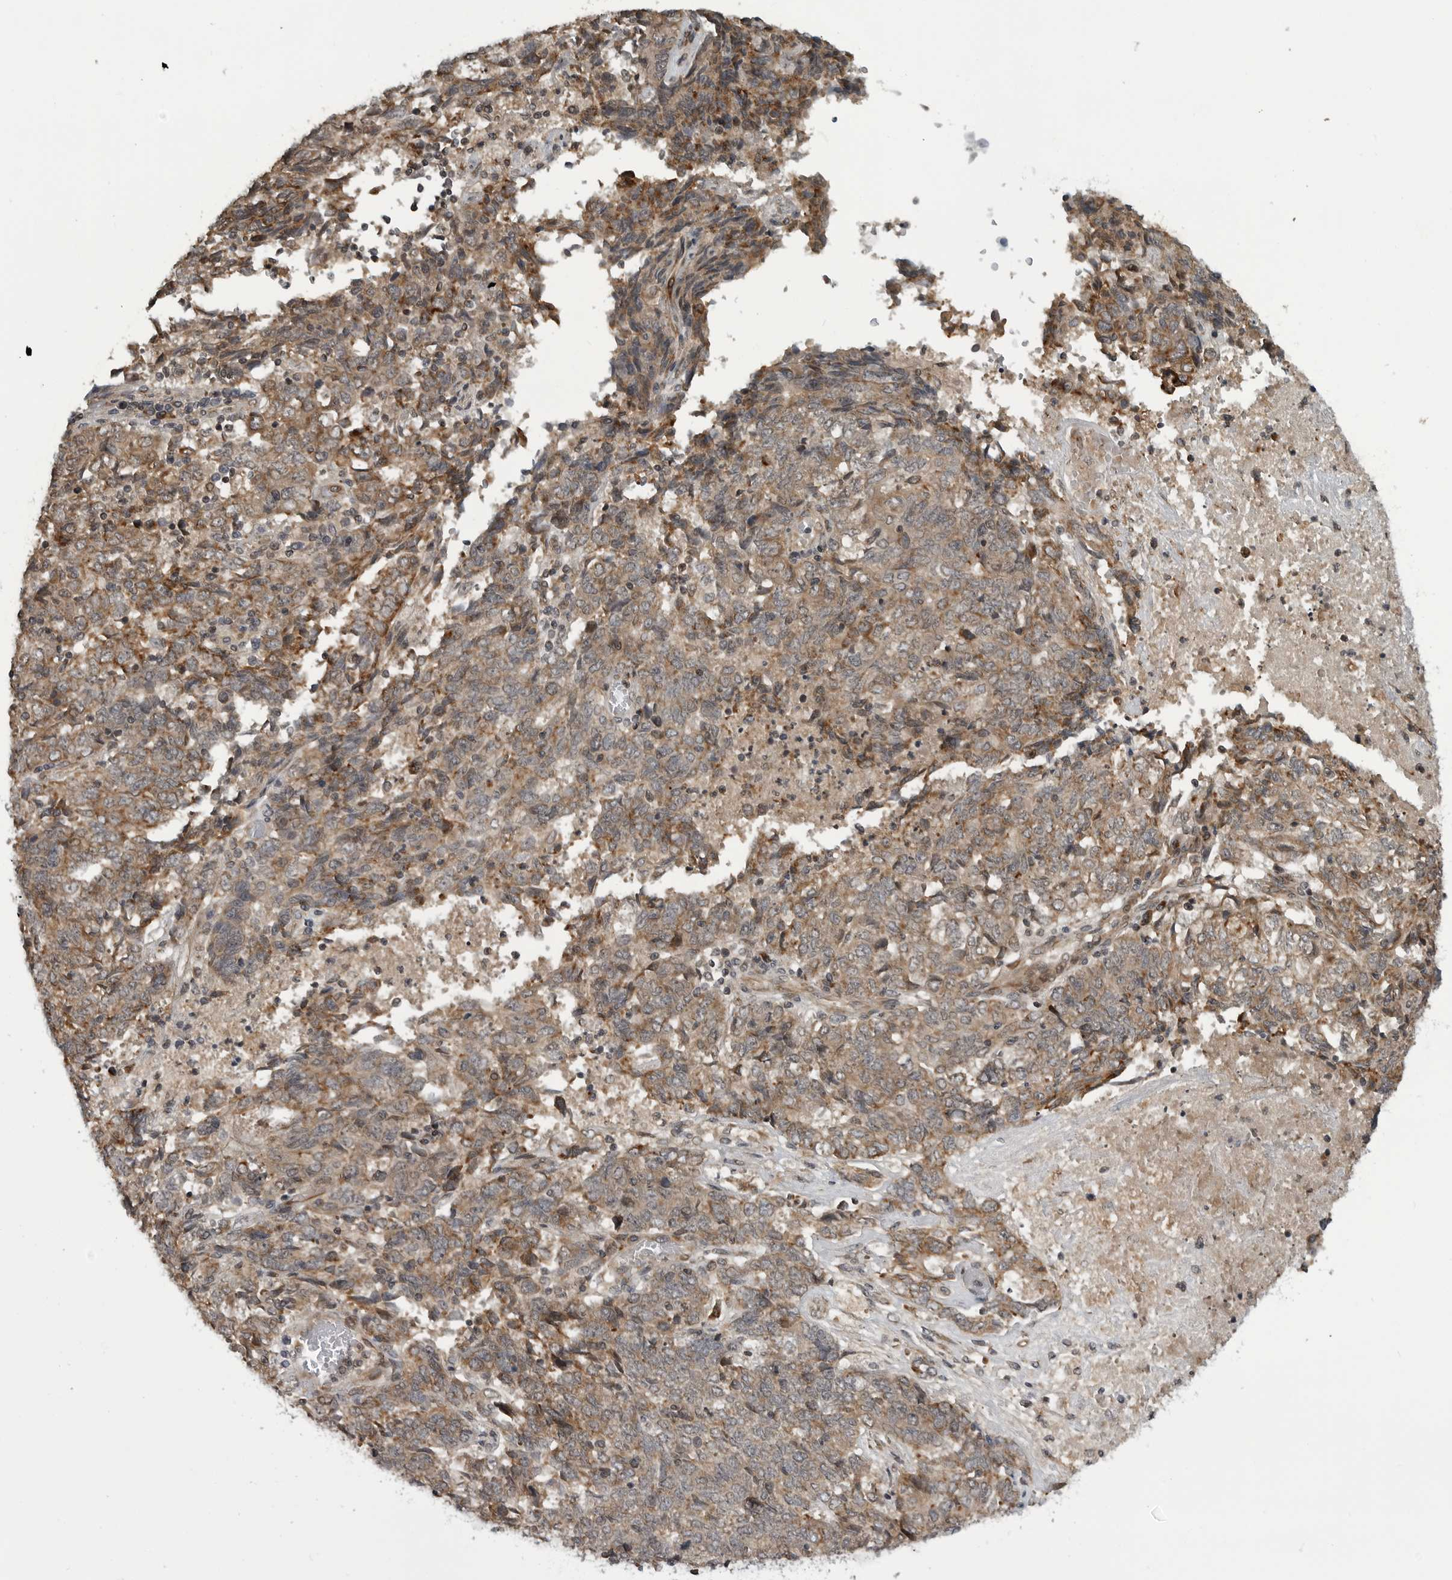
{"staining": {"intensity": "moderate", "quantity": ">75%", "location": "cytoplasmic/membranous"}, "tissue": "endometrial cancer", "cell_type": "Tumor cells", "image_type": "cancer", "snomed": [{"axis": "morphology", "description": "Adenocarcinoma, NOS"}, {"axis": "topography", "description": "Endometrium"}], "caption": "Immunohistochemistry (IHC) (DAB (3,3'-diaminobenzidine)) staining of endometrial adenocarcinoma reveals moderate cytoplasmic/membranous protein expression in about >75% of tumor cells.", "gene": "FAAP100", "patient": {"sex": "female", "age": 80}}